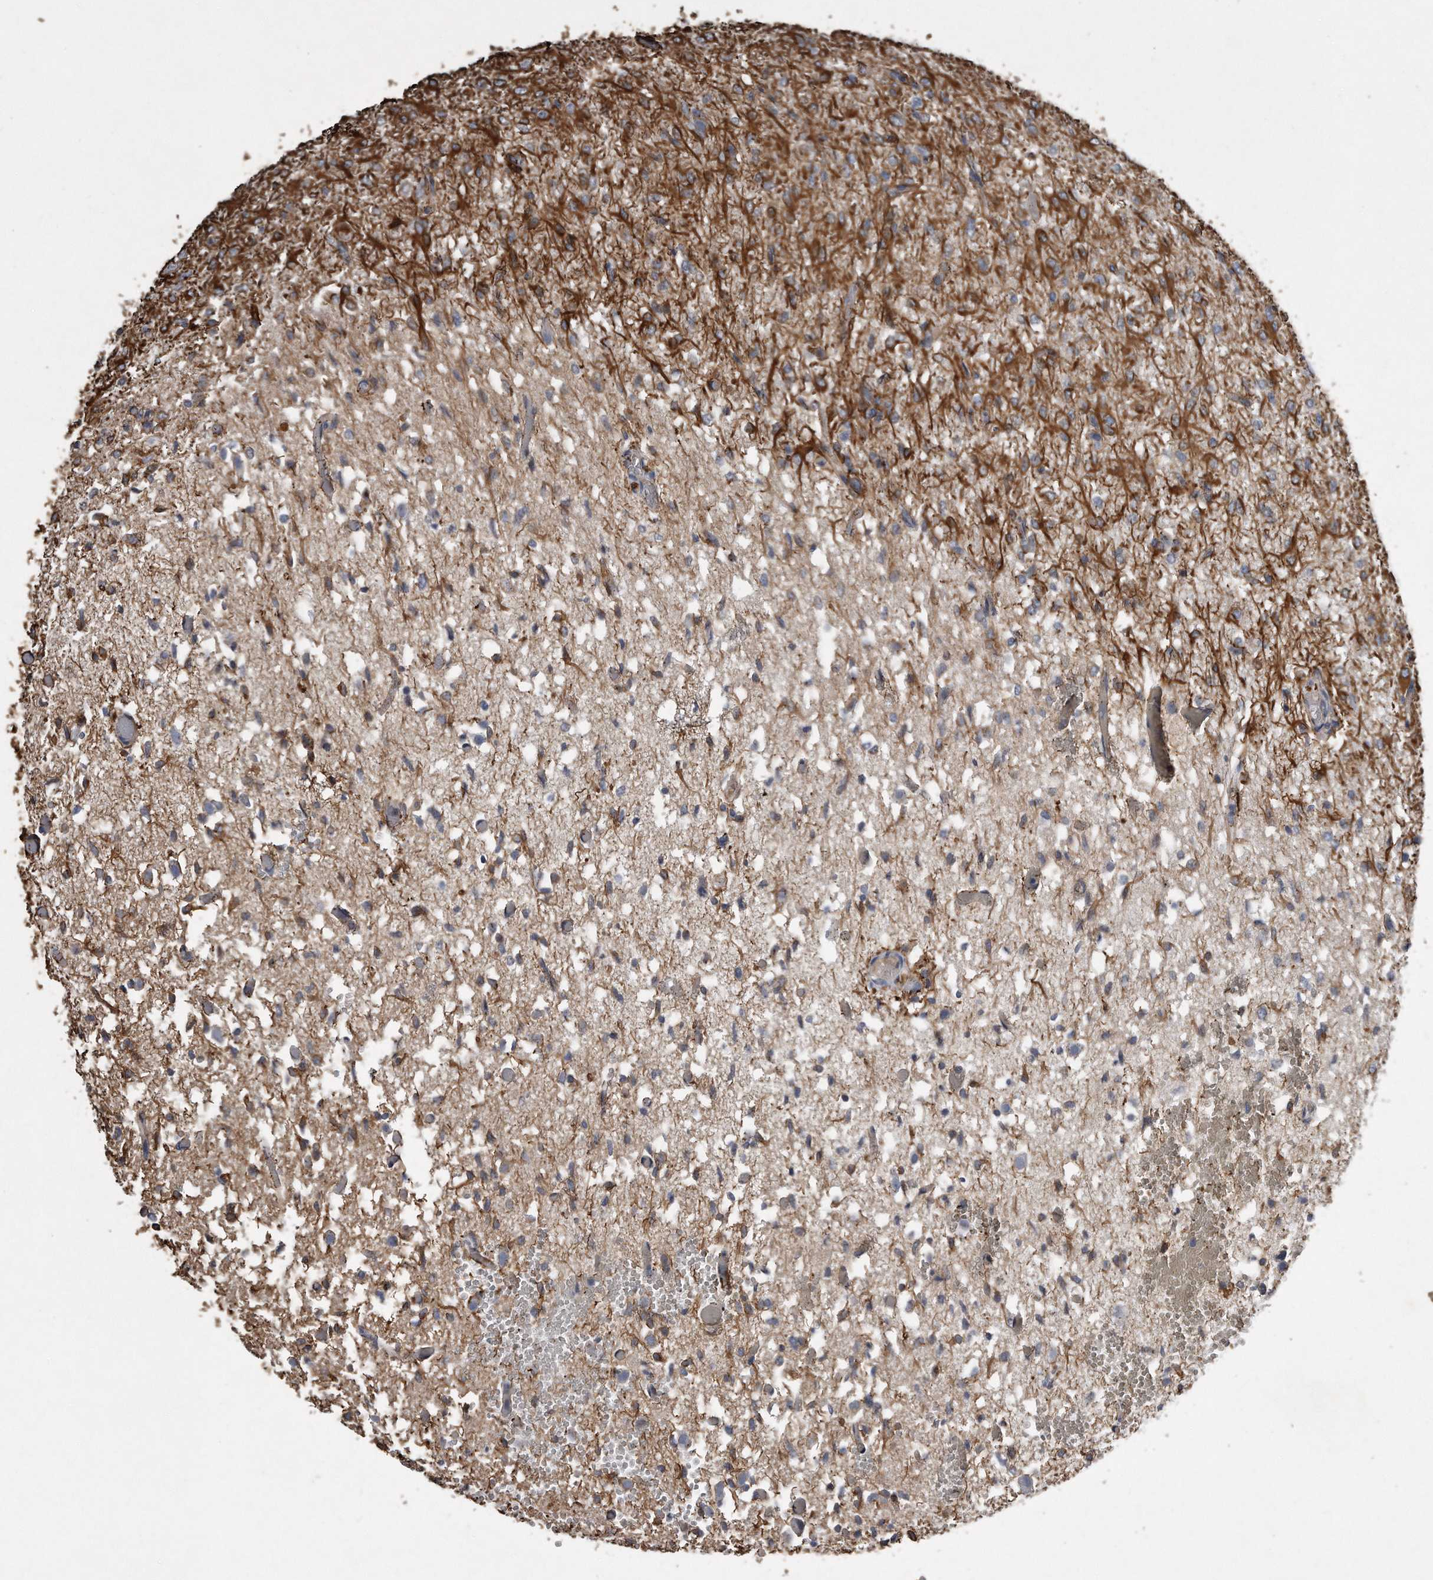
{"staining": {"intensity": "weak", "quantity": "<25%", "location": "cytoplasmic/membranous"}, "tissue": "glioma", "cell_type": "Tumor cells", "image_type": "cancer", "snomed": [{"axis": "morphology", "description": "Glioma, malignant, High grade"}, {"axis": "topography", "description": "Brain"}], "caption": "Tumor cells are negative for protein expression in human glioma.", "gene": "GPC1", "patient": {"sex": "female", "age": 59}}